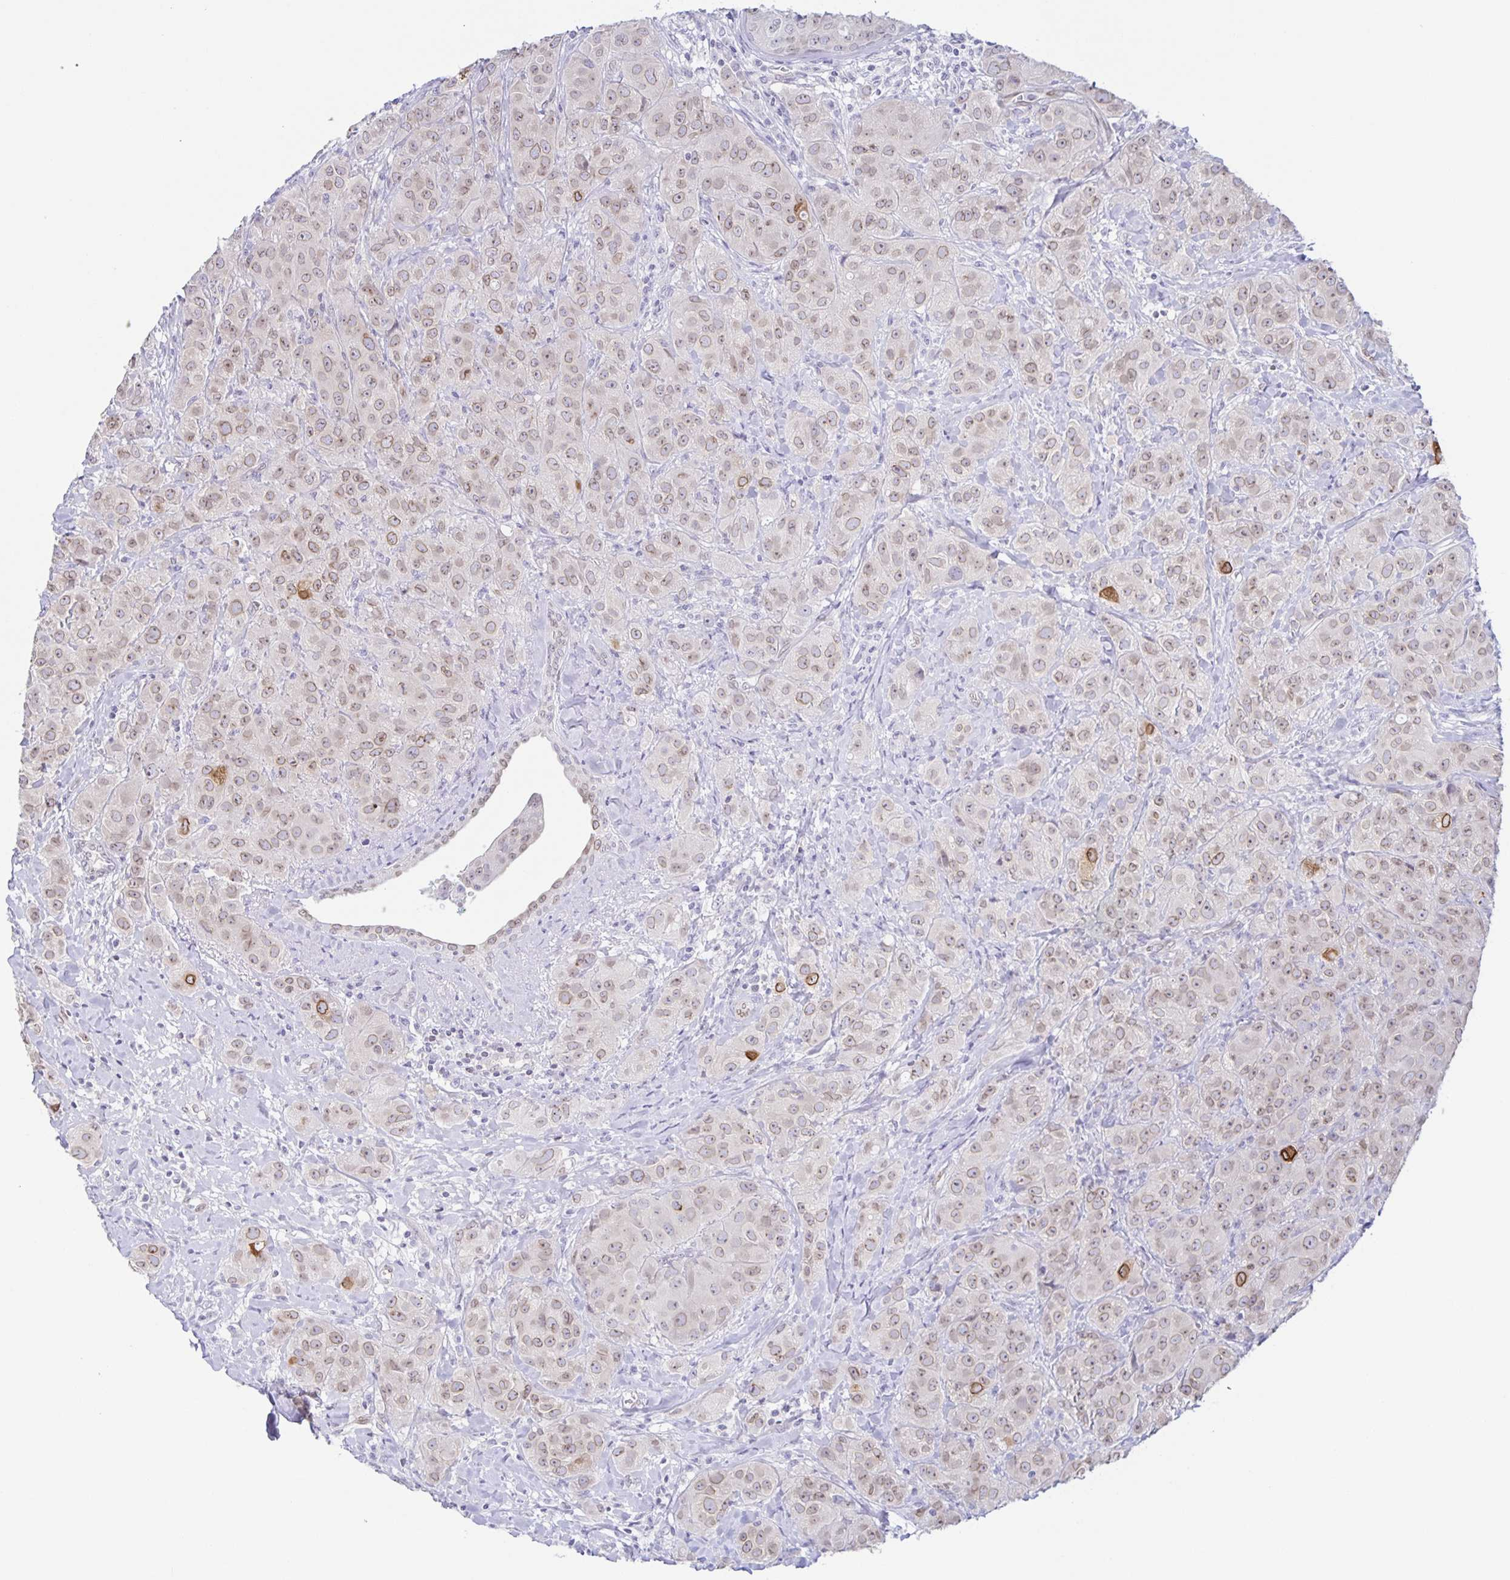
{"staining": {"intensity": "moderate", "quantity": "<25%", "location": "cytoplasmic/membranous,nuclear"}, "tissue": "breast cancer", "cell_type": "Tumor cells", "image_type": "cancer", "snomed": [{"axis": "morphology", "description": "Normal tissue, NOS"}, {"axis": "morphology", "description": "Duct carcinoma"}, {"axis": "topography", "description": "Breast"}], "caption": "Protein expression analysis of human intraductal carcinoma (breast) reveals moderate cytoplasmic/membranous and nuclear staining in about <25% of tumor cells. Using DAB (brown) and hematoxylin (blue) stains, captured at high magnification using brightfield microscopy.", "gene": "SYNE2", "patient": {"sex": "female", "age": 43}}